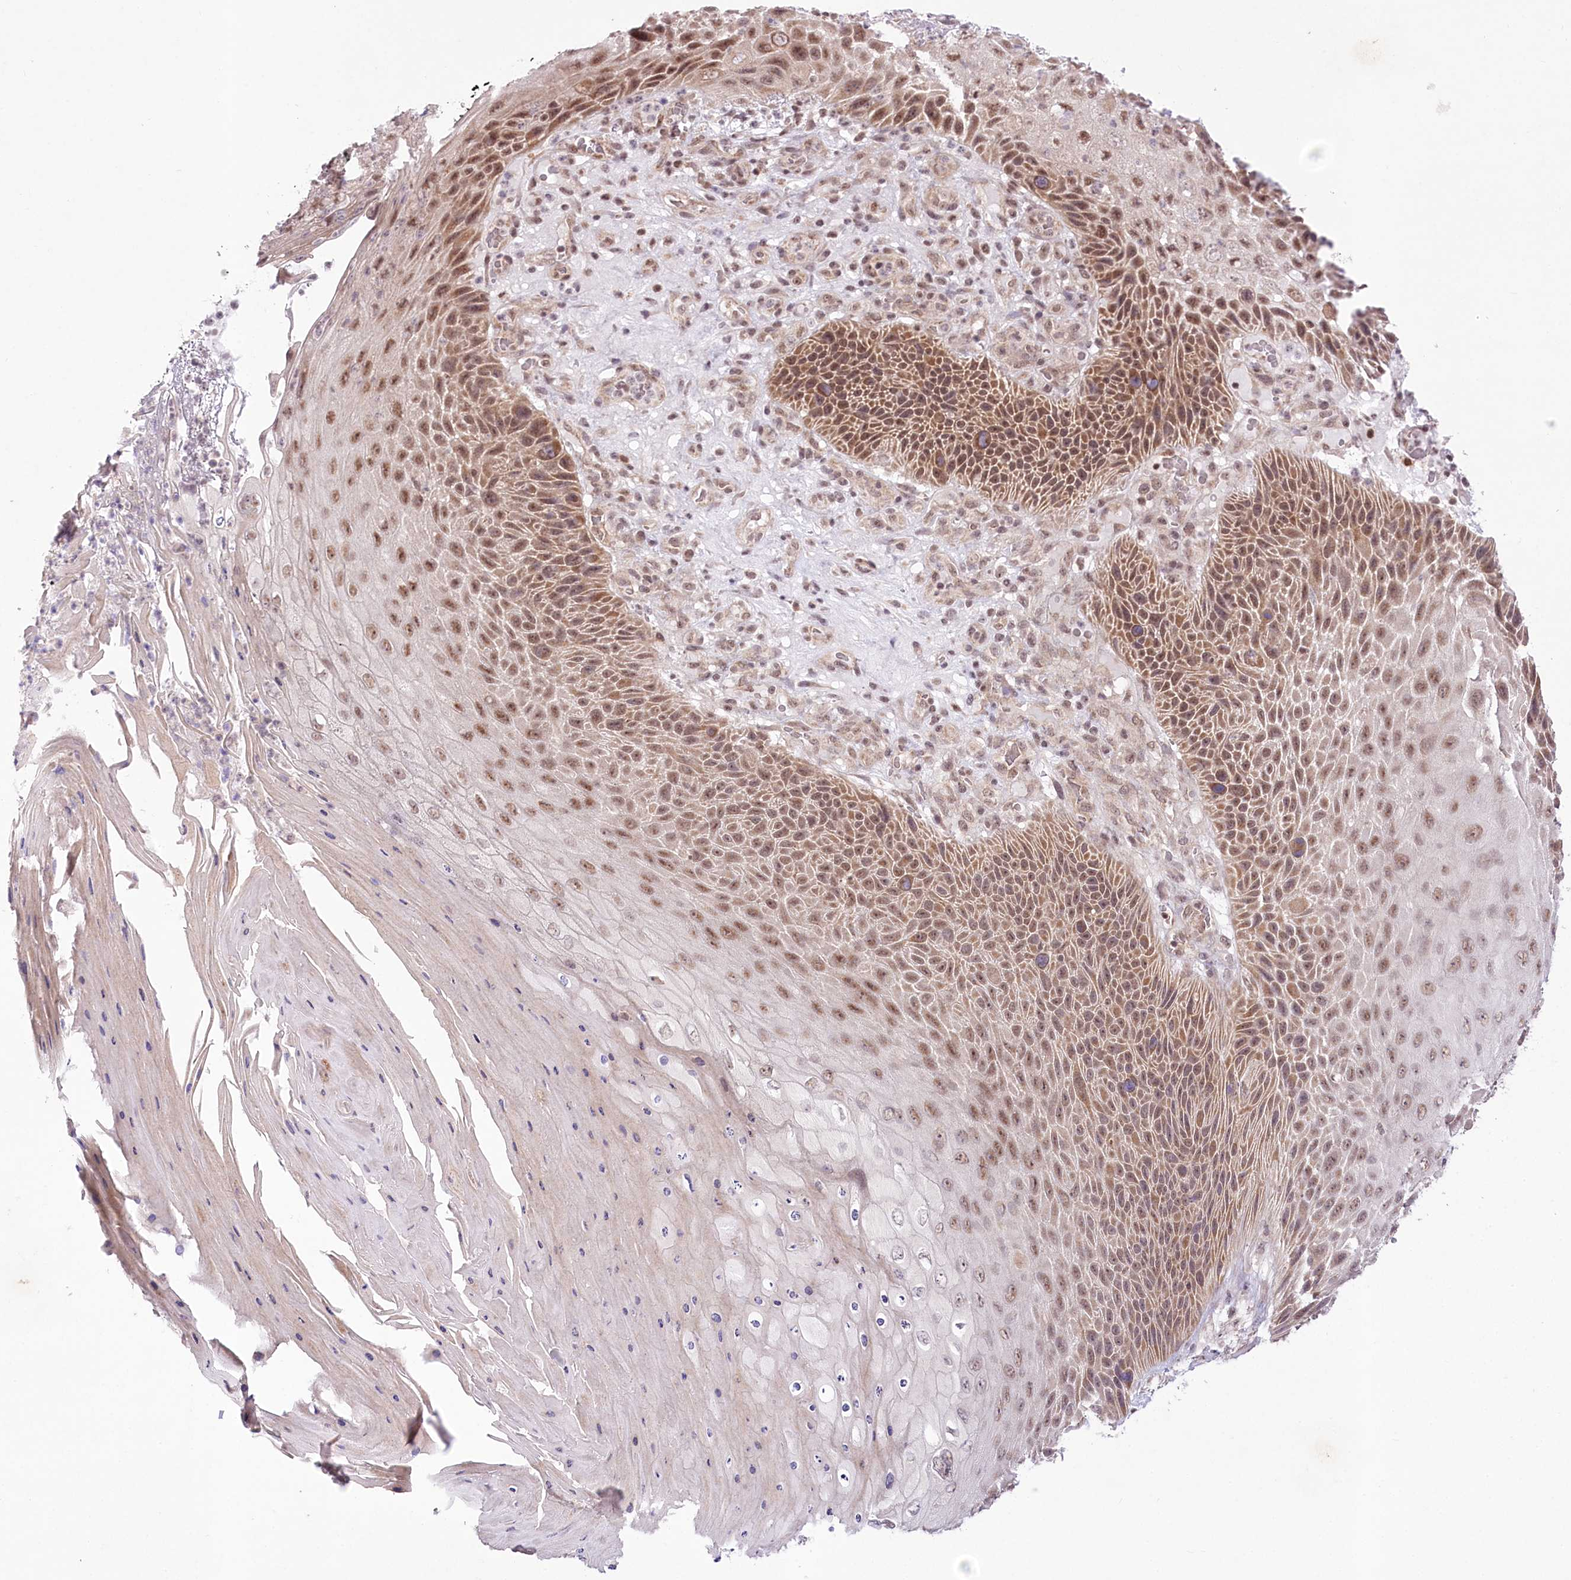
{"staining": {"intensity": "moderate", "quantity": ">75%", "location": "cytoplasmic/membranous,nuclear"}, "tissue": "skin cancer", "cell_type": "Tumor cells", "image_type": "cancer", "snomed": [{"axis": "morphology", "description": "Squamous cell carcinoma, NOS"}, {"axis": "topography", "description": "Skin"}], "caption": "Skin cancer tissue displays moderate cytoplasmic/membranous and nuclear positivity in approximately >75% of tumor cells, visualized by immunohistochemistry.", "gene": "ZMAT2", "patient": {"sex": "female", "age": 88}}